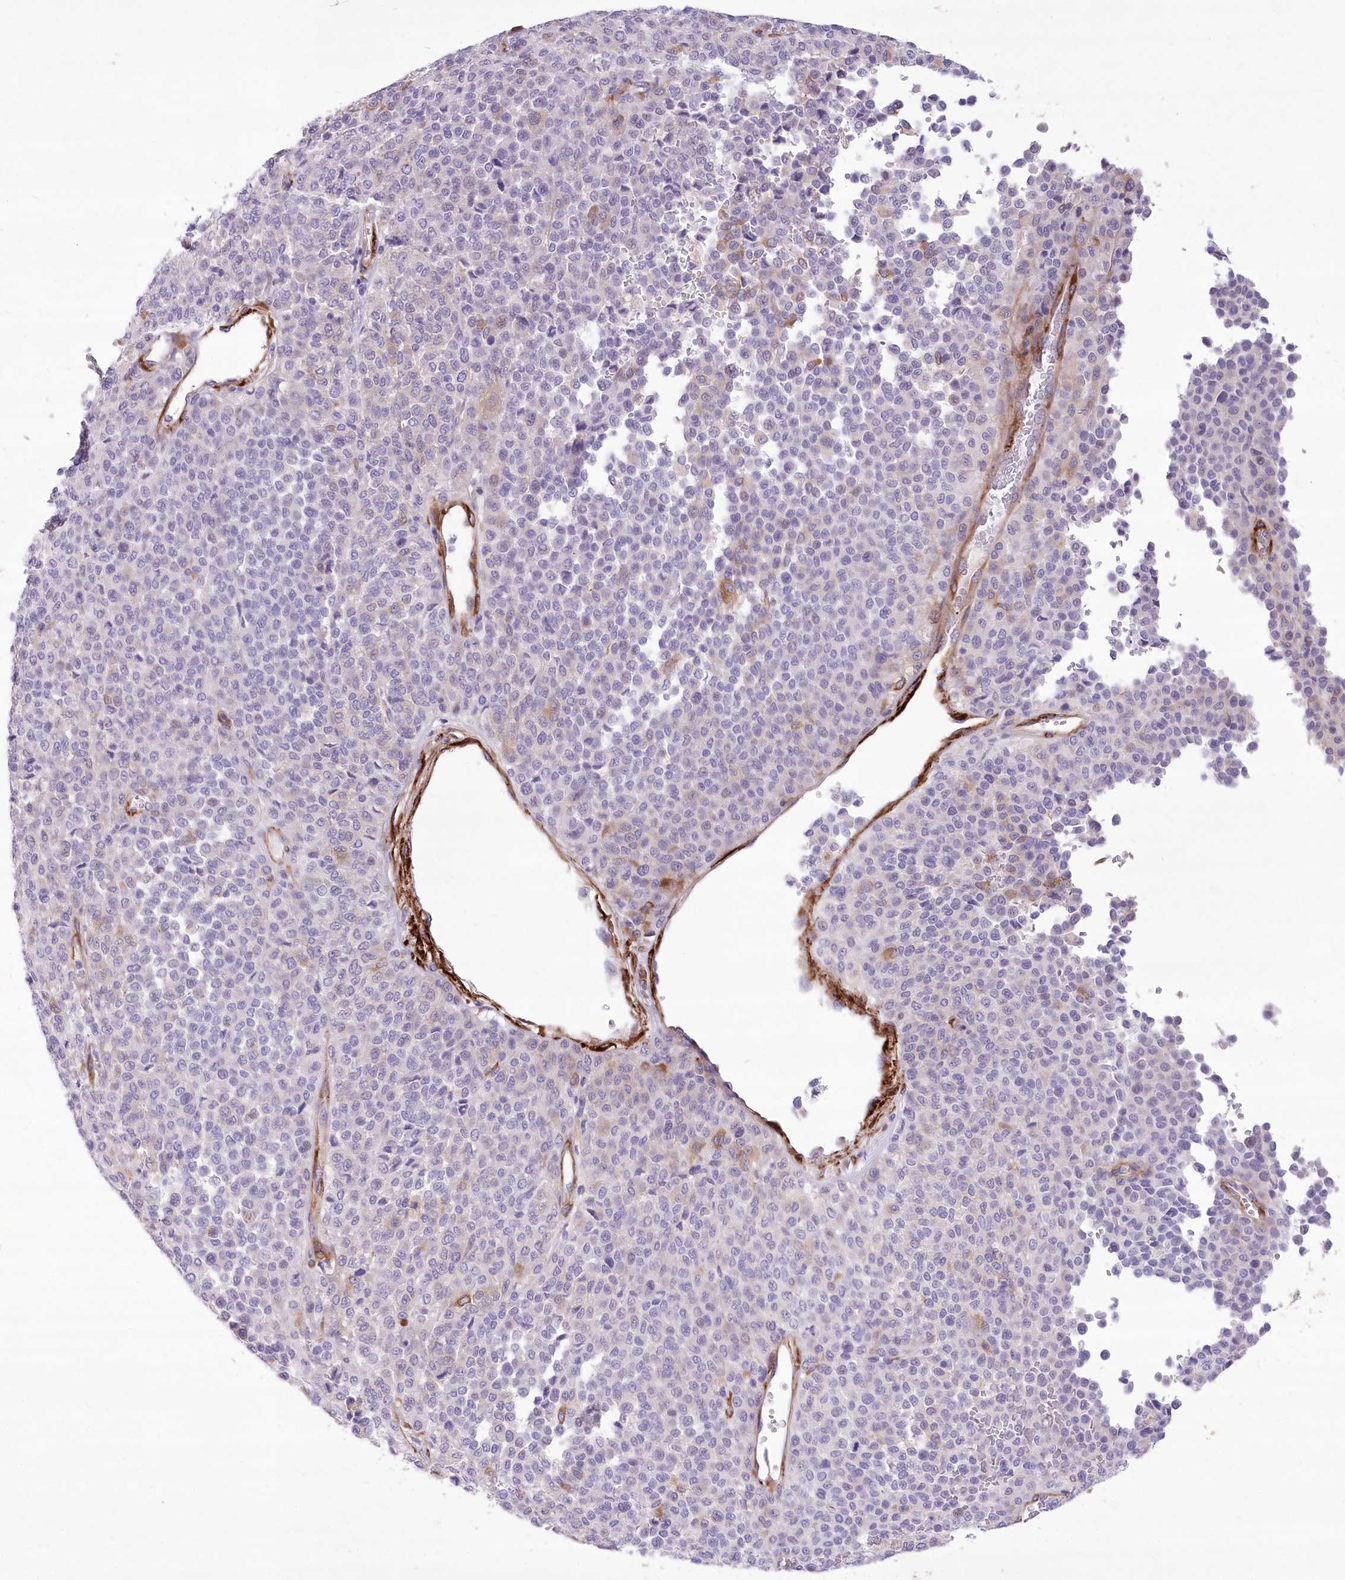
{"staining": {"intensity": "negative", "quantity": "none", "location": "none"}, "tissue": "melanoma", "cell_type": "Tumor cells", "image_type": "cancer", "snomed": [{"axis": "morphology", "description": "Malignant melanoma, Metastatic site"}, {"axis": "topography", "description": "Pancreas"}], "caption": "The immunohistochemistry image has no significant staining in tumor cells of melanoma tissue.", "gene": "ANGPTL3", "patient": {"sex": "female", "age": 30}}